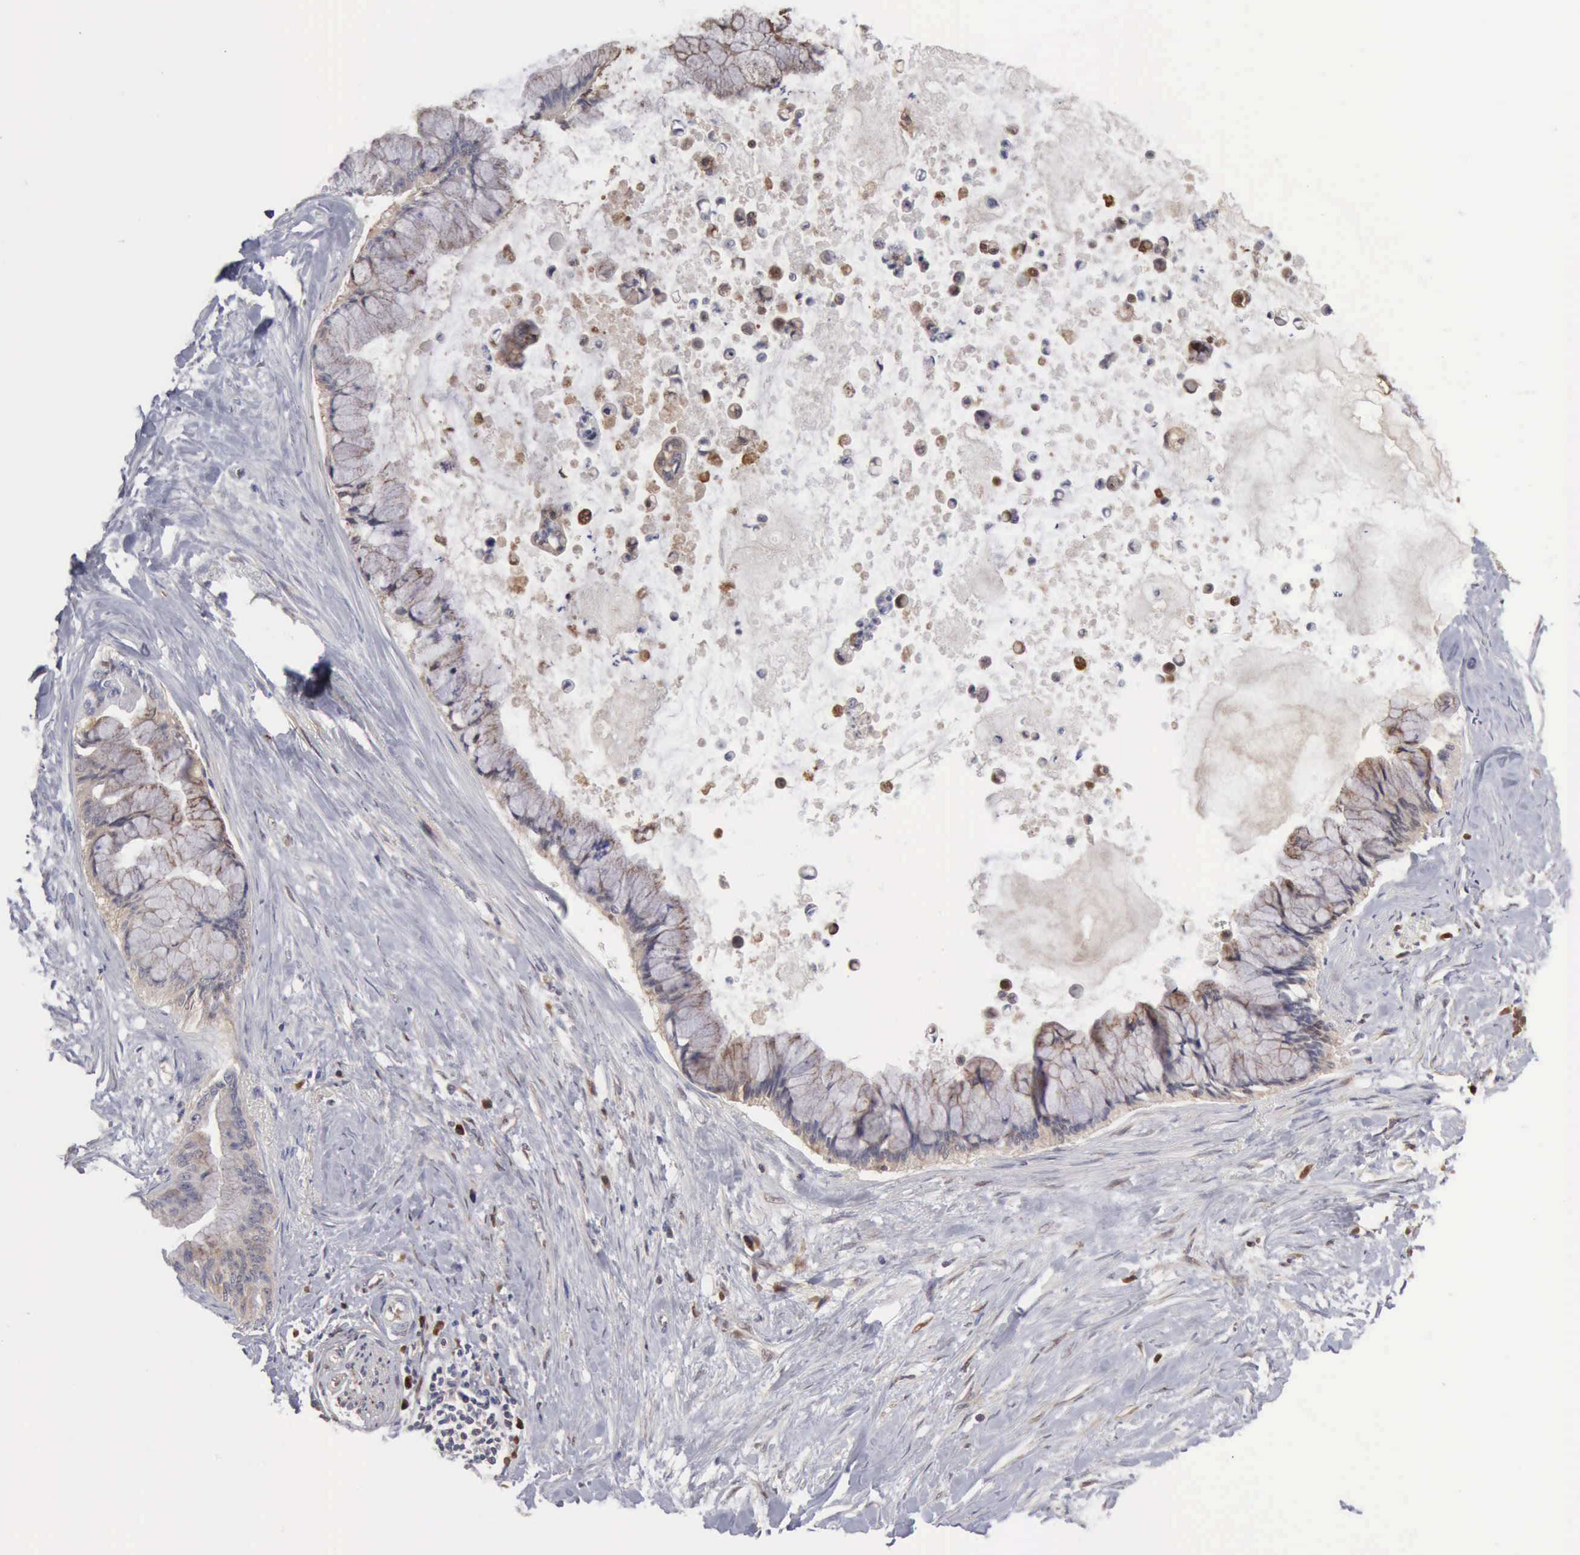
{"staining": {"intensity": "moderate", "quantity": "25%-75%", "location": "cytoplasmic/membranous"}, "tissue": "pancreatic cancer", "cell_type": "Tumor cells", "image_type": "cancer", "snomed": [{"axis": "morphology", "description": "Adenocarcinoma, NOS"}, {"axis": "topography", "description": "Pancreas"}], "caption": "Immunohistochemical staining of human pancreatic adenocarcinoma exhibits moderate cytoplasmic/membranous protein expression in about 25%-75% of tumor cells.", "gene": "APOL2", "patient": {"sex": "male", "age": 59}}